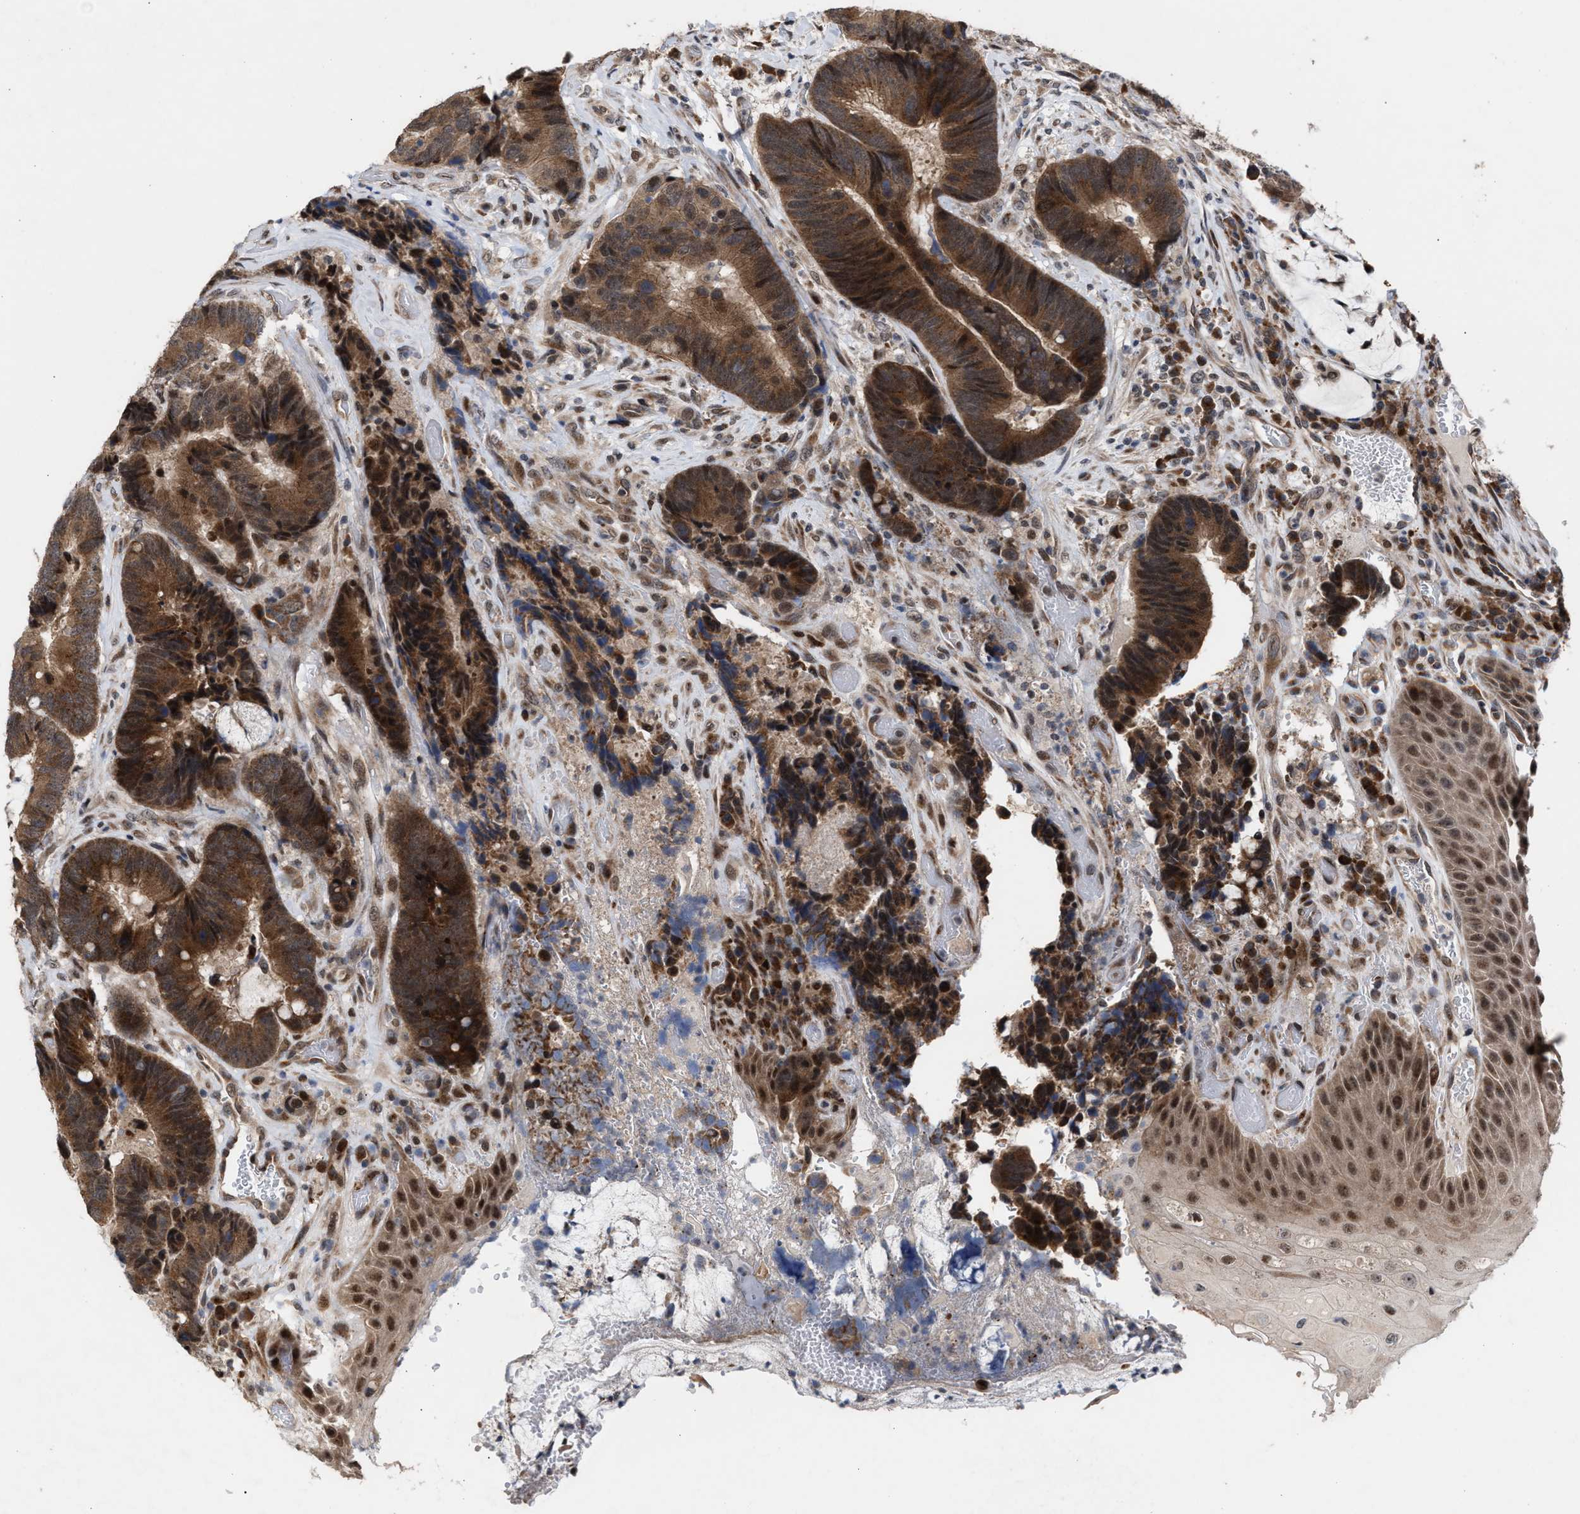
{"staining": {"intensity": "strong", "quantity": ">75%", "location": "cytoplasmic/membranous"}, "tissue": "colorectal cancer", "cell_type": "Tumor cells", "image_type": "cancer", "snomed": [{"axis": "morphology", "description": "Adenocarcinoma, NOS"}, {"axis": "topography", "description": "Rectum"}, {"axis": "topography", "description": "Anal"}], "caption": "A high amount of strong cytoplasmic/membranous expression is seen in approximately >75% of tumor cells in colorectal cancer tissue. The staining was performed using DAB to visualize the protein expression in brown, while the nuclei were stained in blue with hematoxylin (Magnification: 20x).", "gene": "MKNK2", "patient": {"sex": "female", "age": 89}}